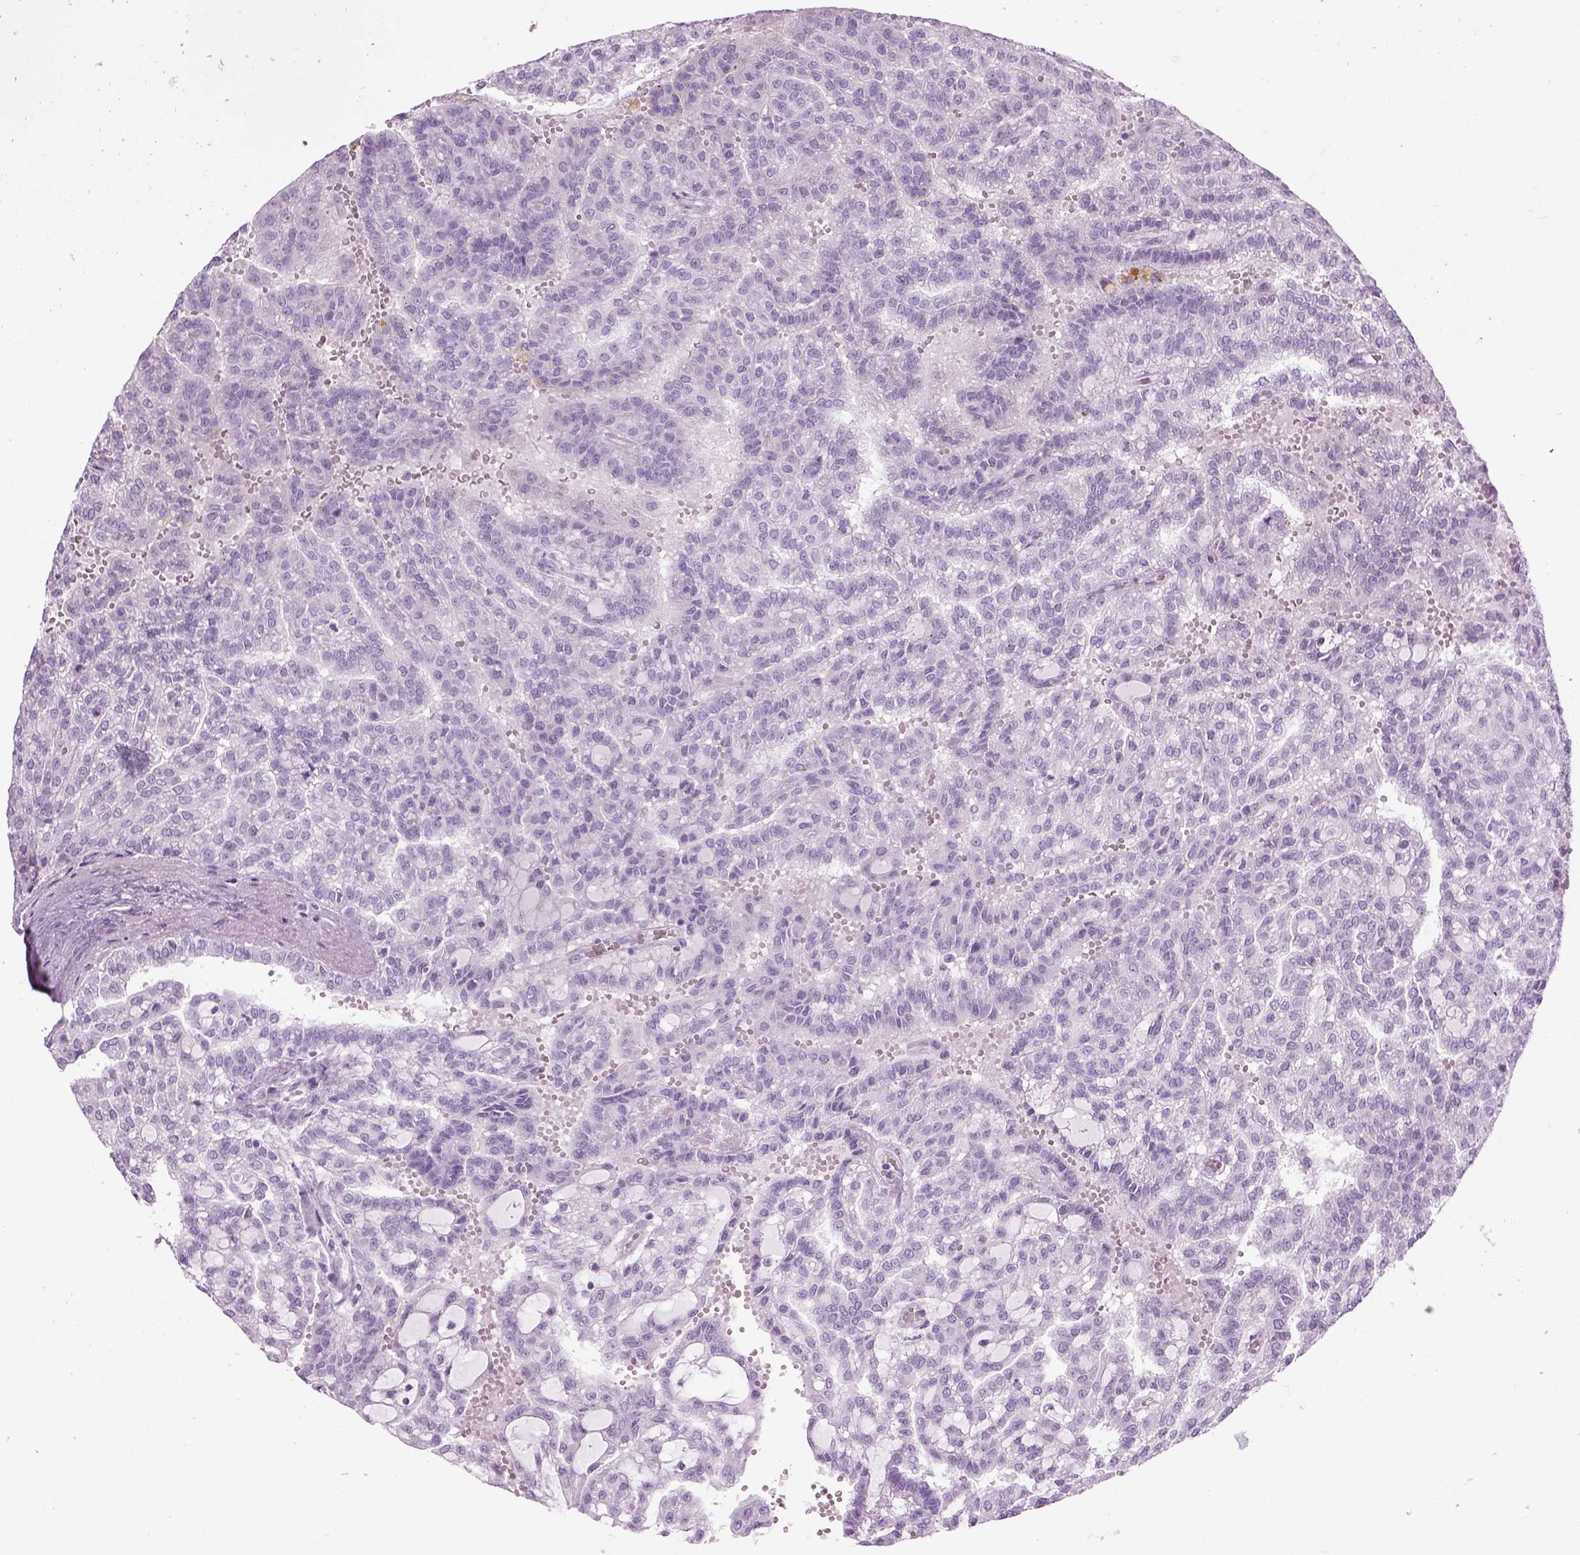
{"staining": {"intensity": "negative", "quantity": "none", "location": "none"}, "tissue": "renal cancer", "cell_type": "Tumor cells", "image_type": "cancer", "snomed": [{"axis": "morphology", "description": "Adenocarcinoma, NOS"}, {"axis": "topography", "description": "Kidney"}], "caption": "Image shows no protein expression in tumor cells of renal cancer (adenocarcinoma) tissue. (Brightfield microscopy of DAB (3,3'-diaminobenzidine) immunohistochemistry (IHC) at high magnification).", "gene": "CIBAR2", "patient": {"sex": "male", "age": 63}}